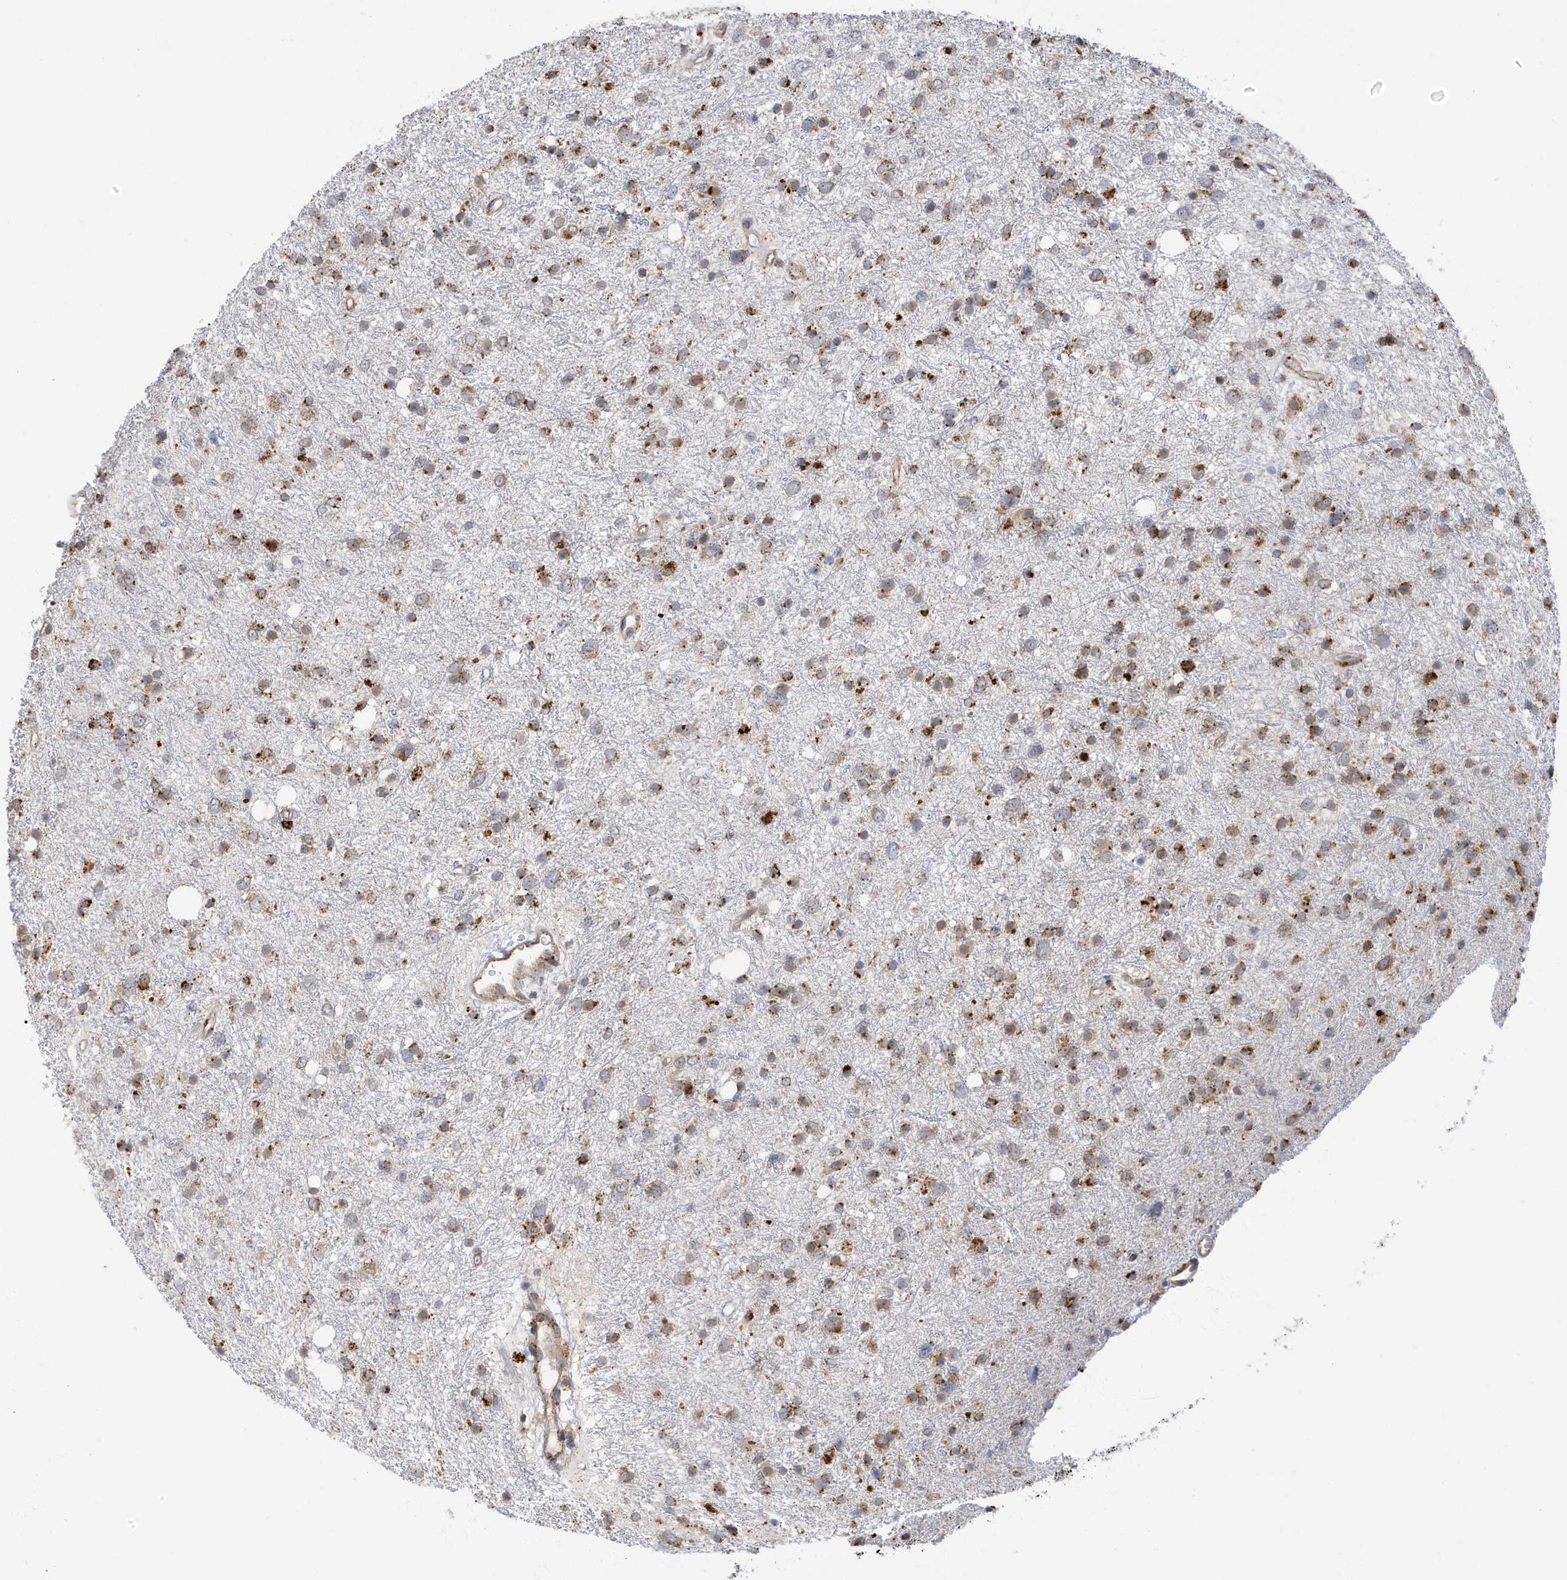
{"staining": {"intensity": "moderate", "quantity": ">75%", "location": "cytoplasmic/membranous"}, "tissue": "glioma", "cell_type": "Tumor cells", "image_type": "cancer", "snomed": [{"axis": "morphology", "description": "Glioma, malignant, Low grade"}, {"axis": "topography", "description": "Cerebral cortex"}], "caption": "About >75% of tumor cells in low-grade glioma (malignant) display moderate cytoplasmic/membranous protein expression as visualized by brown immunohistochemical staining.", "gene": "ZNF507", "patient": {"sex": "female", "age": 39}}